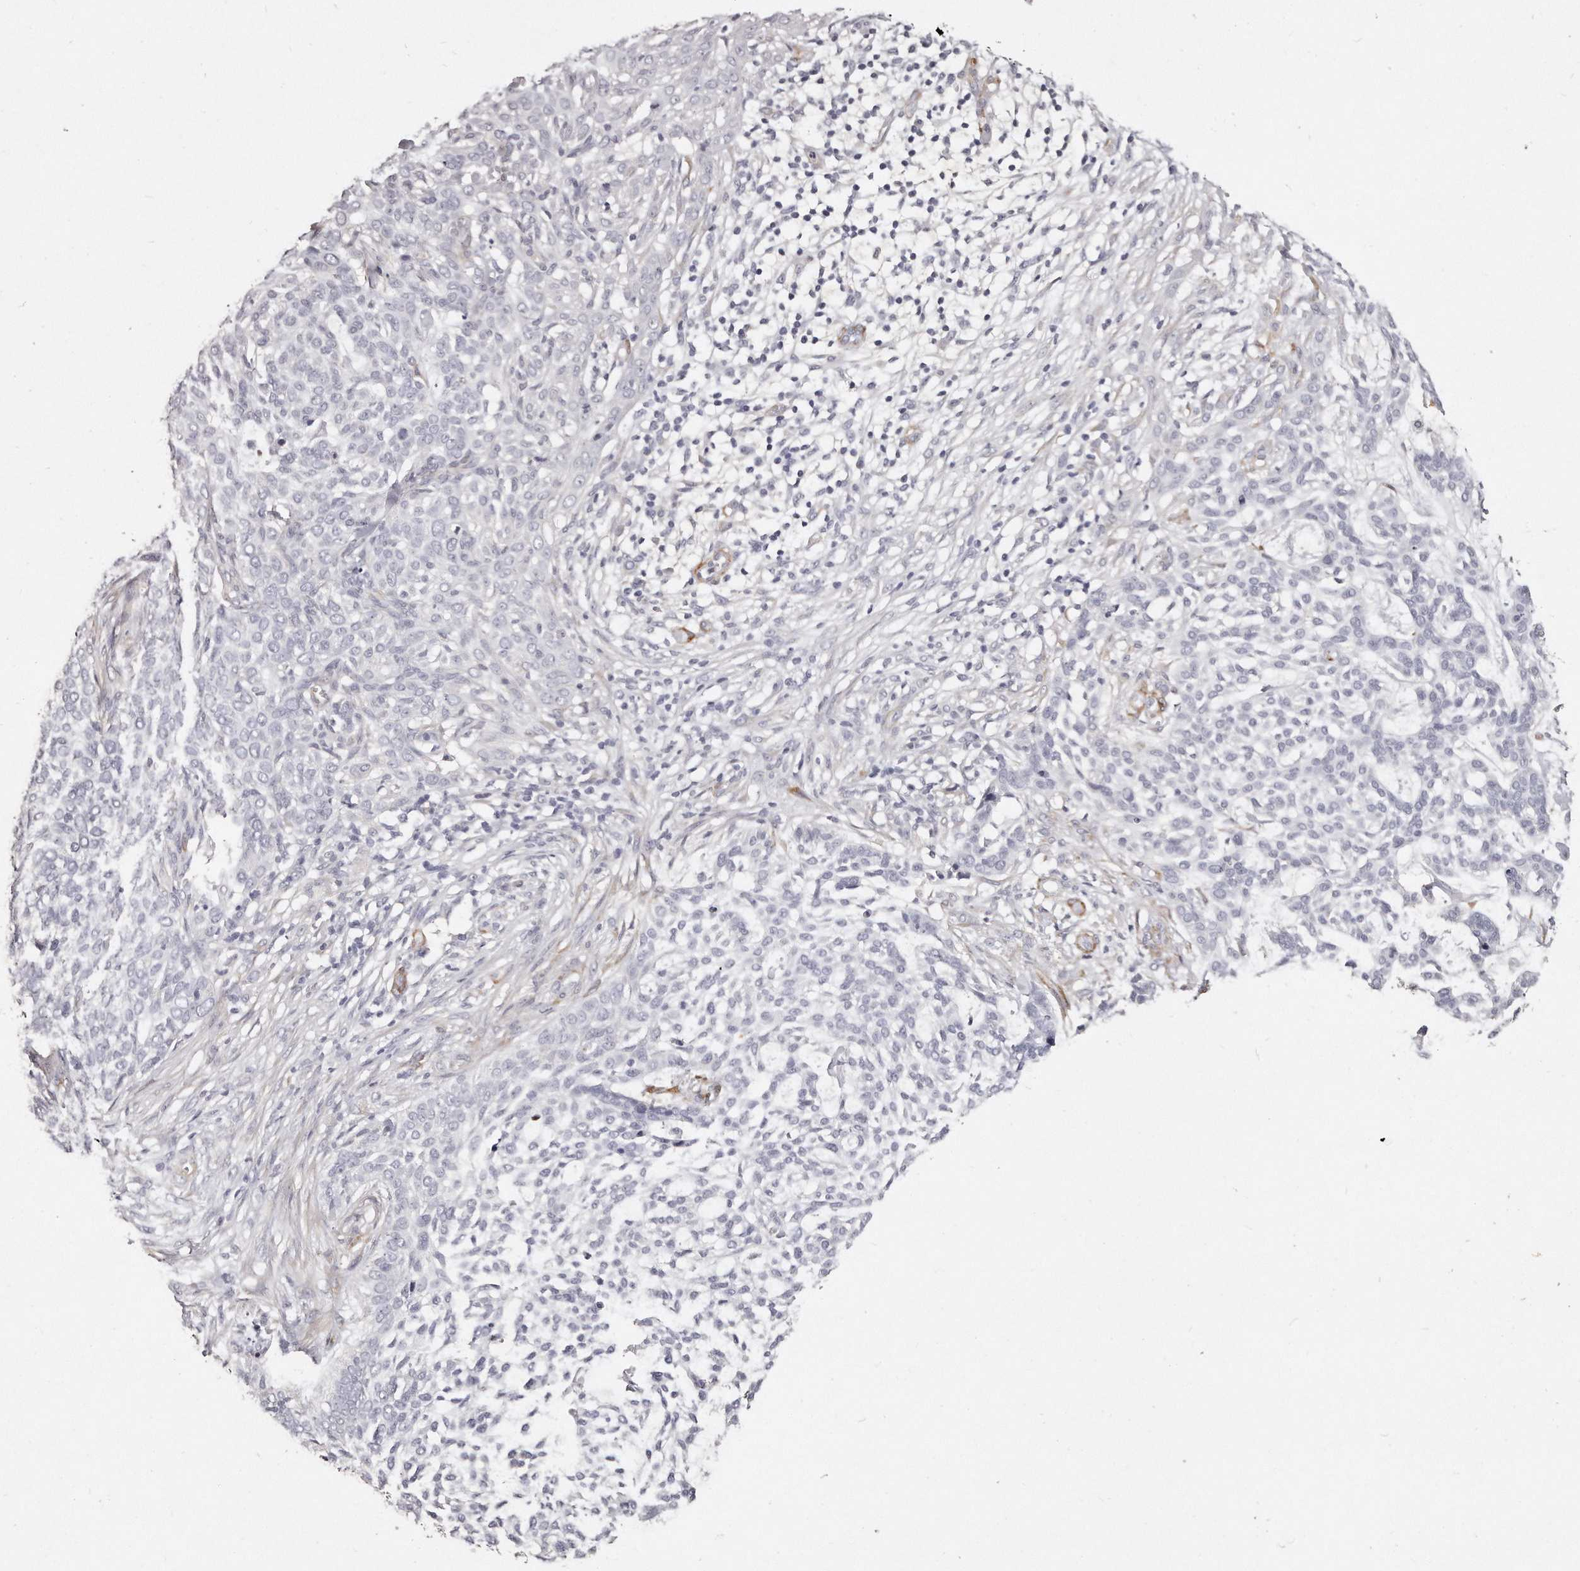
{"staining": {"intensity": "negative", "quantity": "none", "location": "none"}, "tissue": "skin cancer", "cell_type": "Tumor cells", "image_type": "cancer", "snomed": [{"axis": "morphology", "description": "Basal cell carcinoma"}, {"axis": "topography", "description": "Skin"}], "caption": "Immunohistochemistry (IHC) of human basal cell carcinoma (skin) demonstrates no positivity in tumor cells. (Stains: DAB (3,3'-diaminobenzidine) immunohistochemistry (IHC) with hematoxylin counter stain, Microscopy: brightfield microscopy at high magnification).", "gene": "LMOD1", "patient": {"sex": "female", "age": 64}}